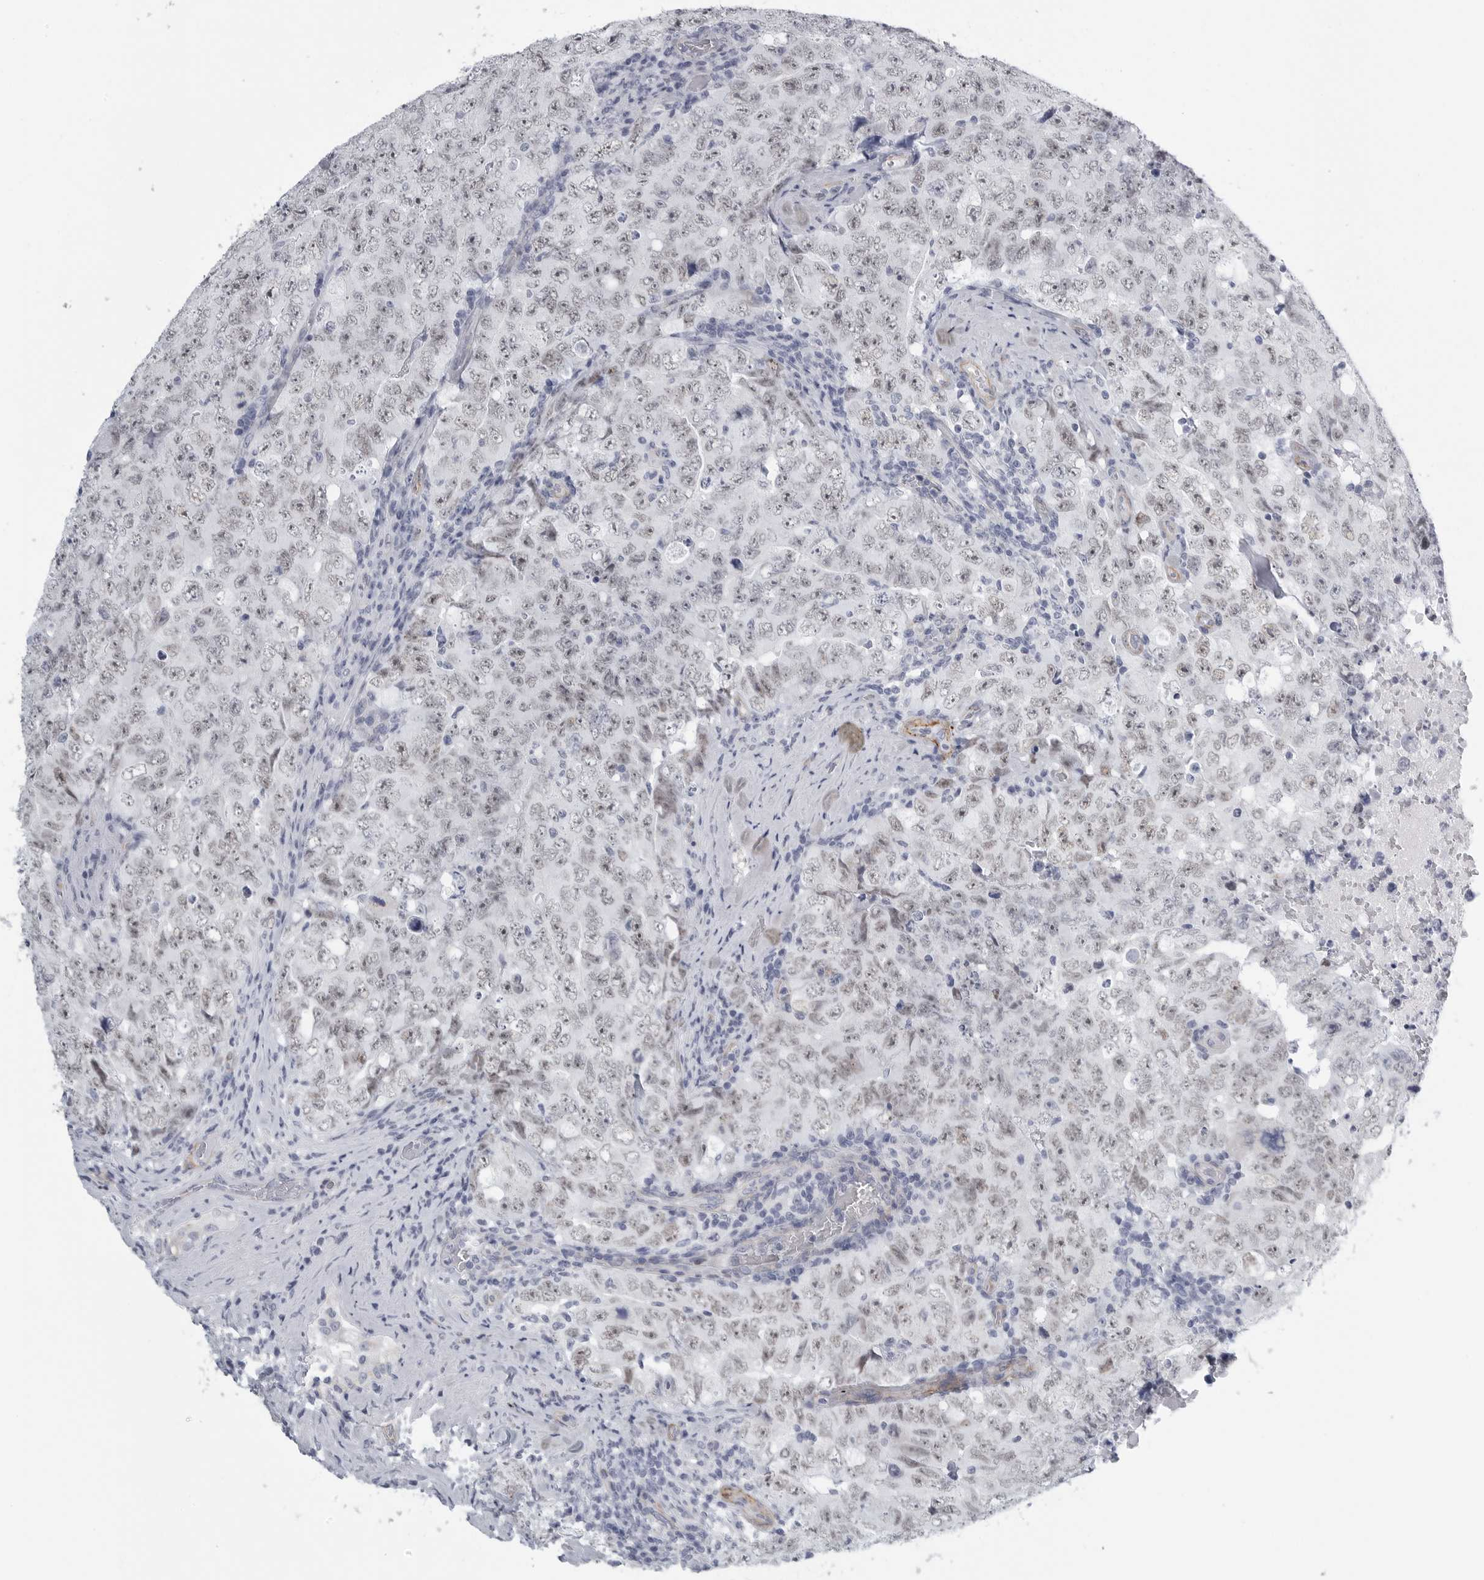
{"staining": {"intensity": "weak", "quantity": "<25%", "location": "nuclear"}, "tissue": "testis cancer", "cell_type": "Tumor cells", "image_type": "cancer", "snomed": [{"axis": "morphology", "description": "Carcinoma, Embryonal, NOS"}, {"axis": "topography", "description": "Testis"}], "caption": "Human testis embryonal carcinoma stained for a protein using immunohistochemistry displays no expression in tumor cells.", "gene": "TNR", "patient": {"sex": "male", "age": 26}}